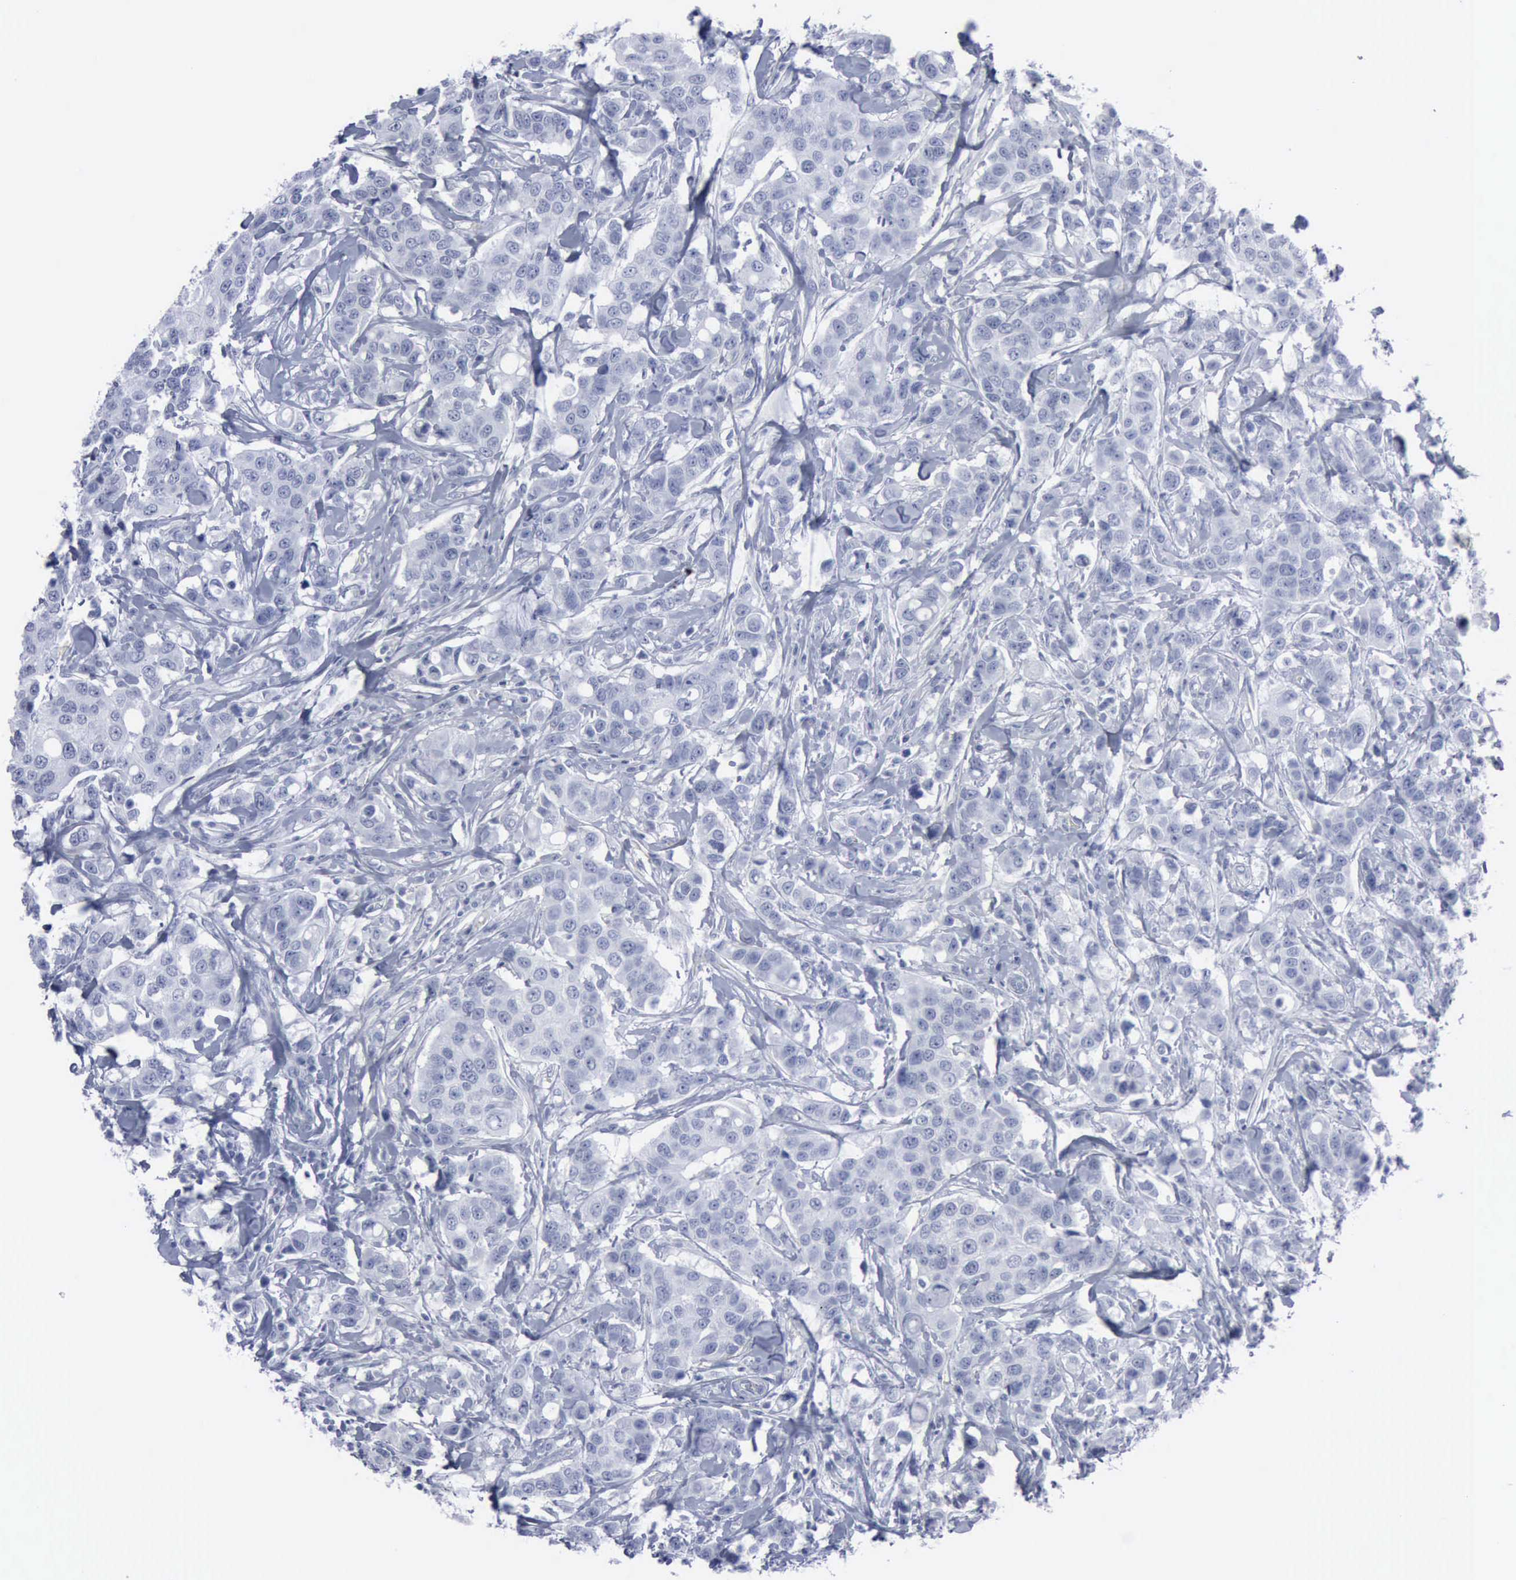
{"staining": {"intensity": "negative", "quantity": "none", "location": "none"}, "tissue": "breast cancer", "cell_type": "Tumor cells", "image_type": "cancer", "snomed": [{"axis": "morphology", "description": "Duct carcinoma"}, {"axis": "topography", "description": "Breast"}], "caption": "Breast cancer was stained to show a protein in brown. There is no significant expression in tumor cells. Brightfield microscopy of immunohistochemistry (IHC) stained with DAB (brown) and hematoxylin (blue), captured at high magnification.", "gene": "VCAM1", "patient": {"sex": "female", "age": 27}}